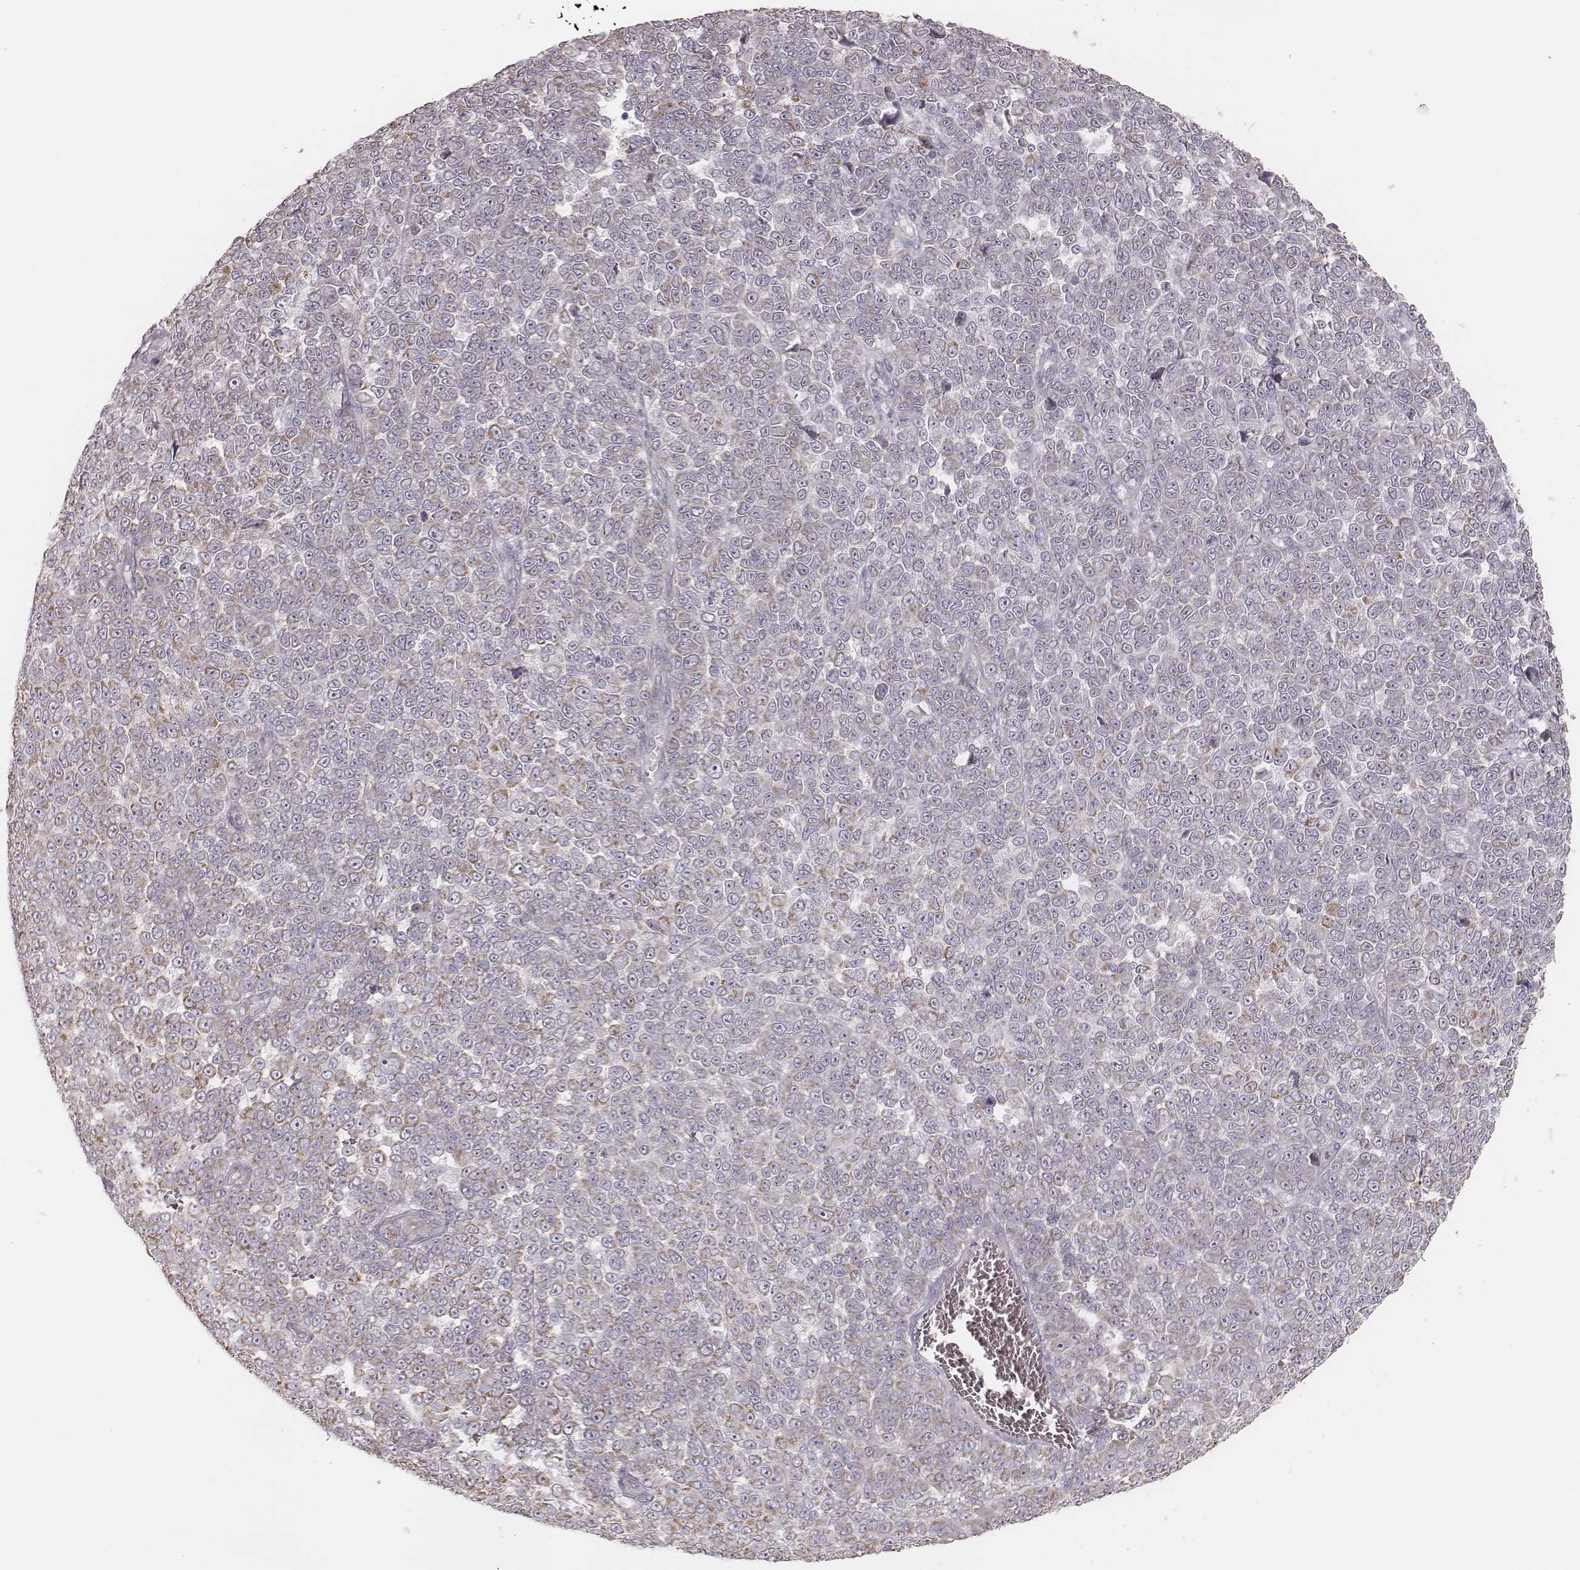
{"staining": {"intensity": "moderate", "quantity": ">75%", "location": "cytoplasmic/membranous"}, "tissue": "melanoma", "cell_type": "Tumor cells", "image_type": "cancer", "snomed": [{"axis": "morphology", "description": "Malignant melanoma, NOS"}, {"axis": "topography", "description": "Skin"}], "caption": "IHC histopathology image of human malignant melanoma stained for a protein (brown), which exhibits medium levels of moderate cytoplasmic/membranous expression in about >75% of tumor cells.", "gene": "KIF5C", "patient": {"sex": "female", "age": 95}}